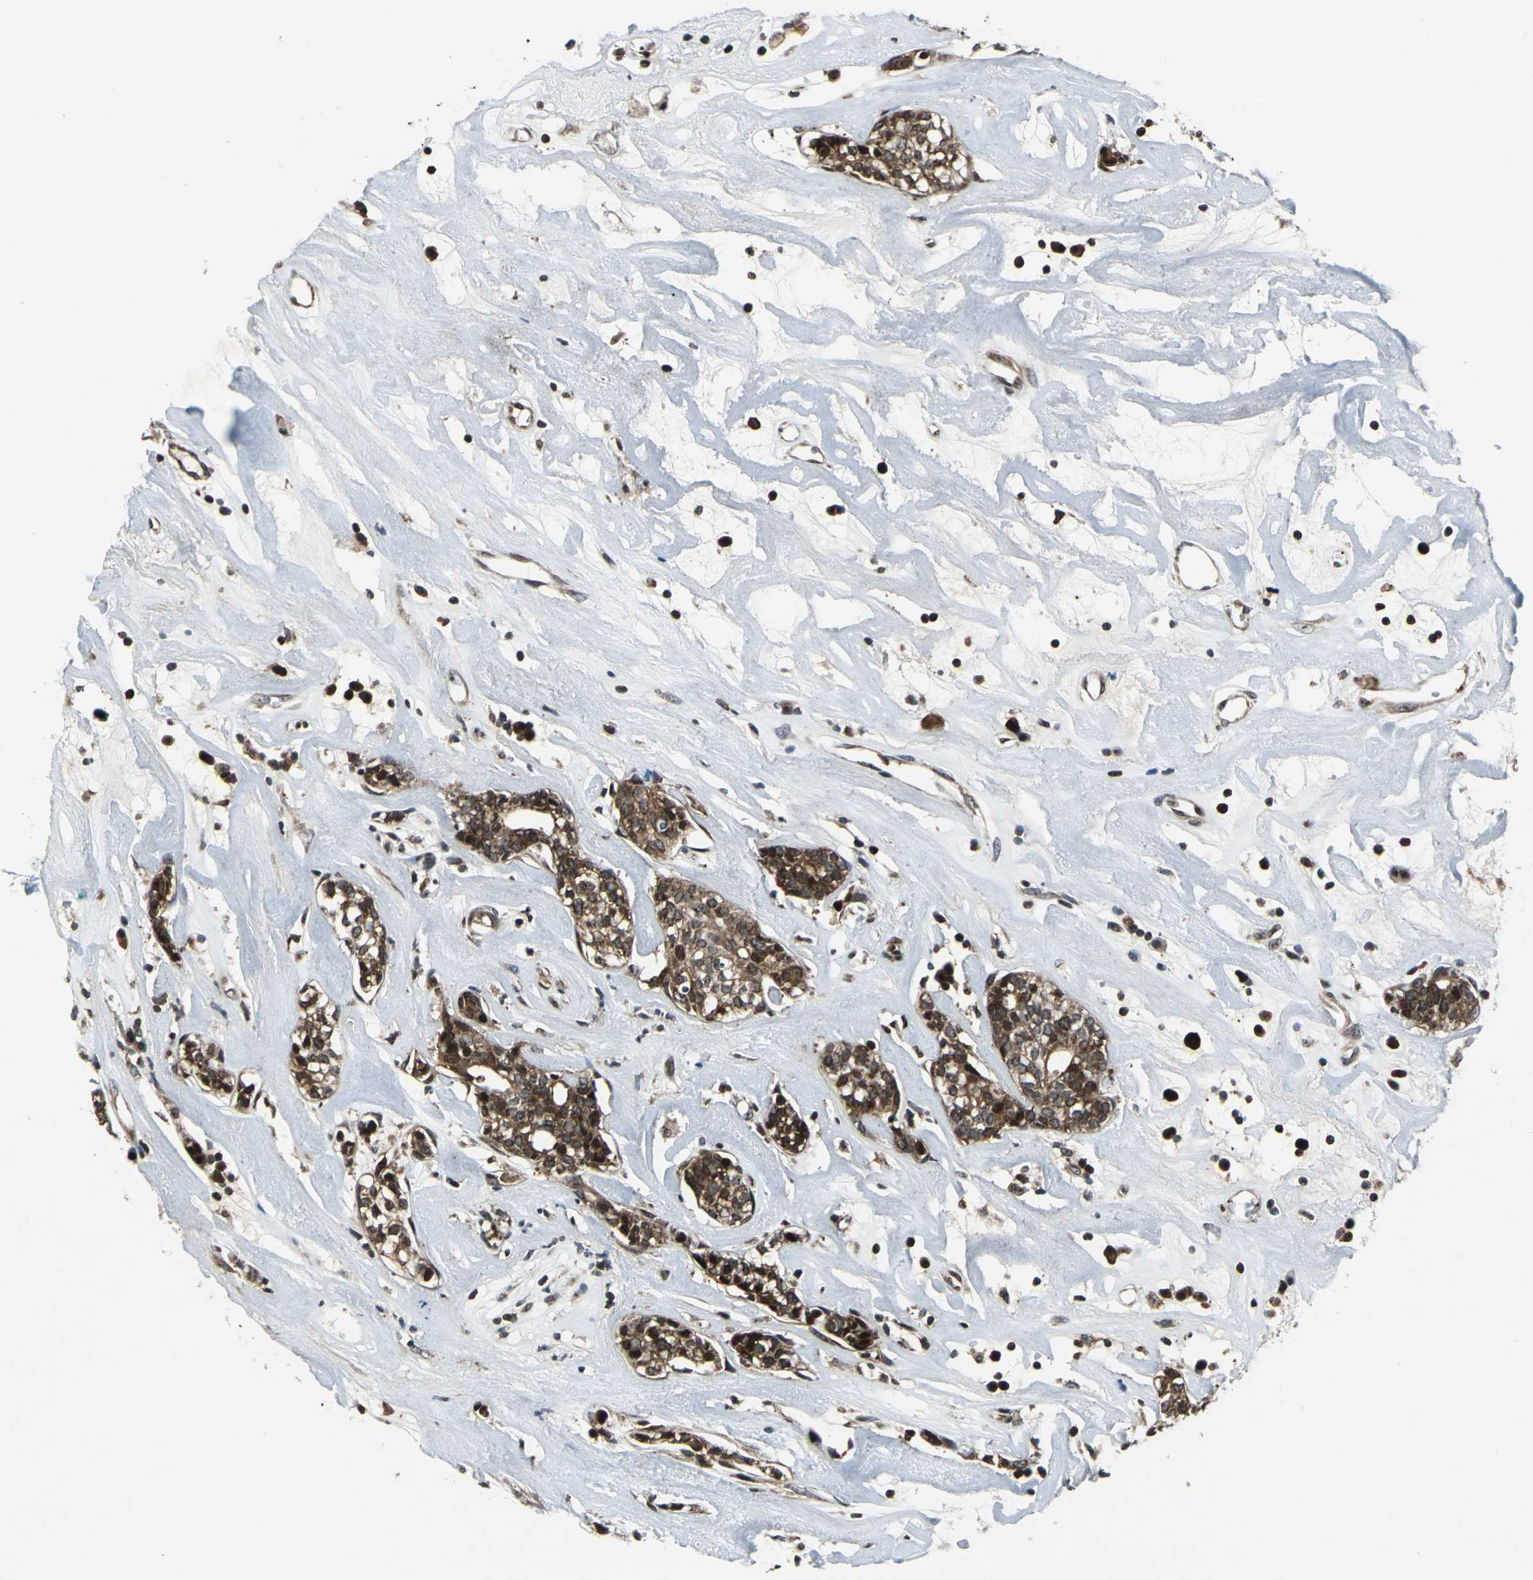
{"staining": {"intensity": "moderate", "quantity": ">75%", "location": "cytoplasmic/membranous,nuclear"}, "tissue": "head and neck cancer", "cell_type": "Tumor cells", "image_type": "cancer", "snomed": [{"axis": "morphology", "description": "Adenocarcinoma, NOS"}, {"axis": "topography", "description": "Salivary gland"}, {"axis": "topography", "description": "Head-Neck"}], "caption": "An image of head and neck cancer stained for a protein shows moderate cytoplasmic/membranous and nuclear brown staining in tumor cells.", "gene": "AATF", "patient": {"sex": "female", "age": 65}}